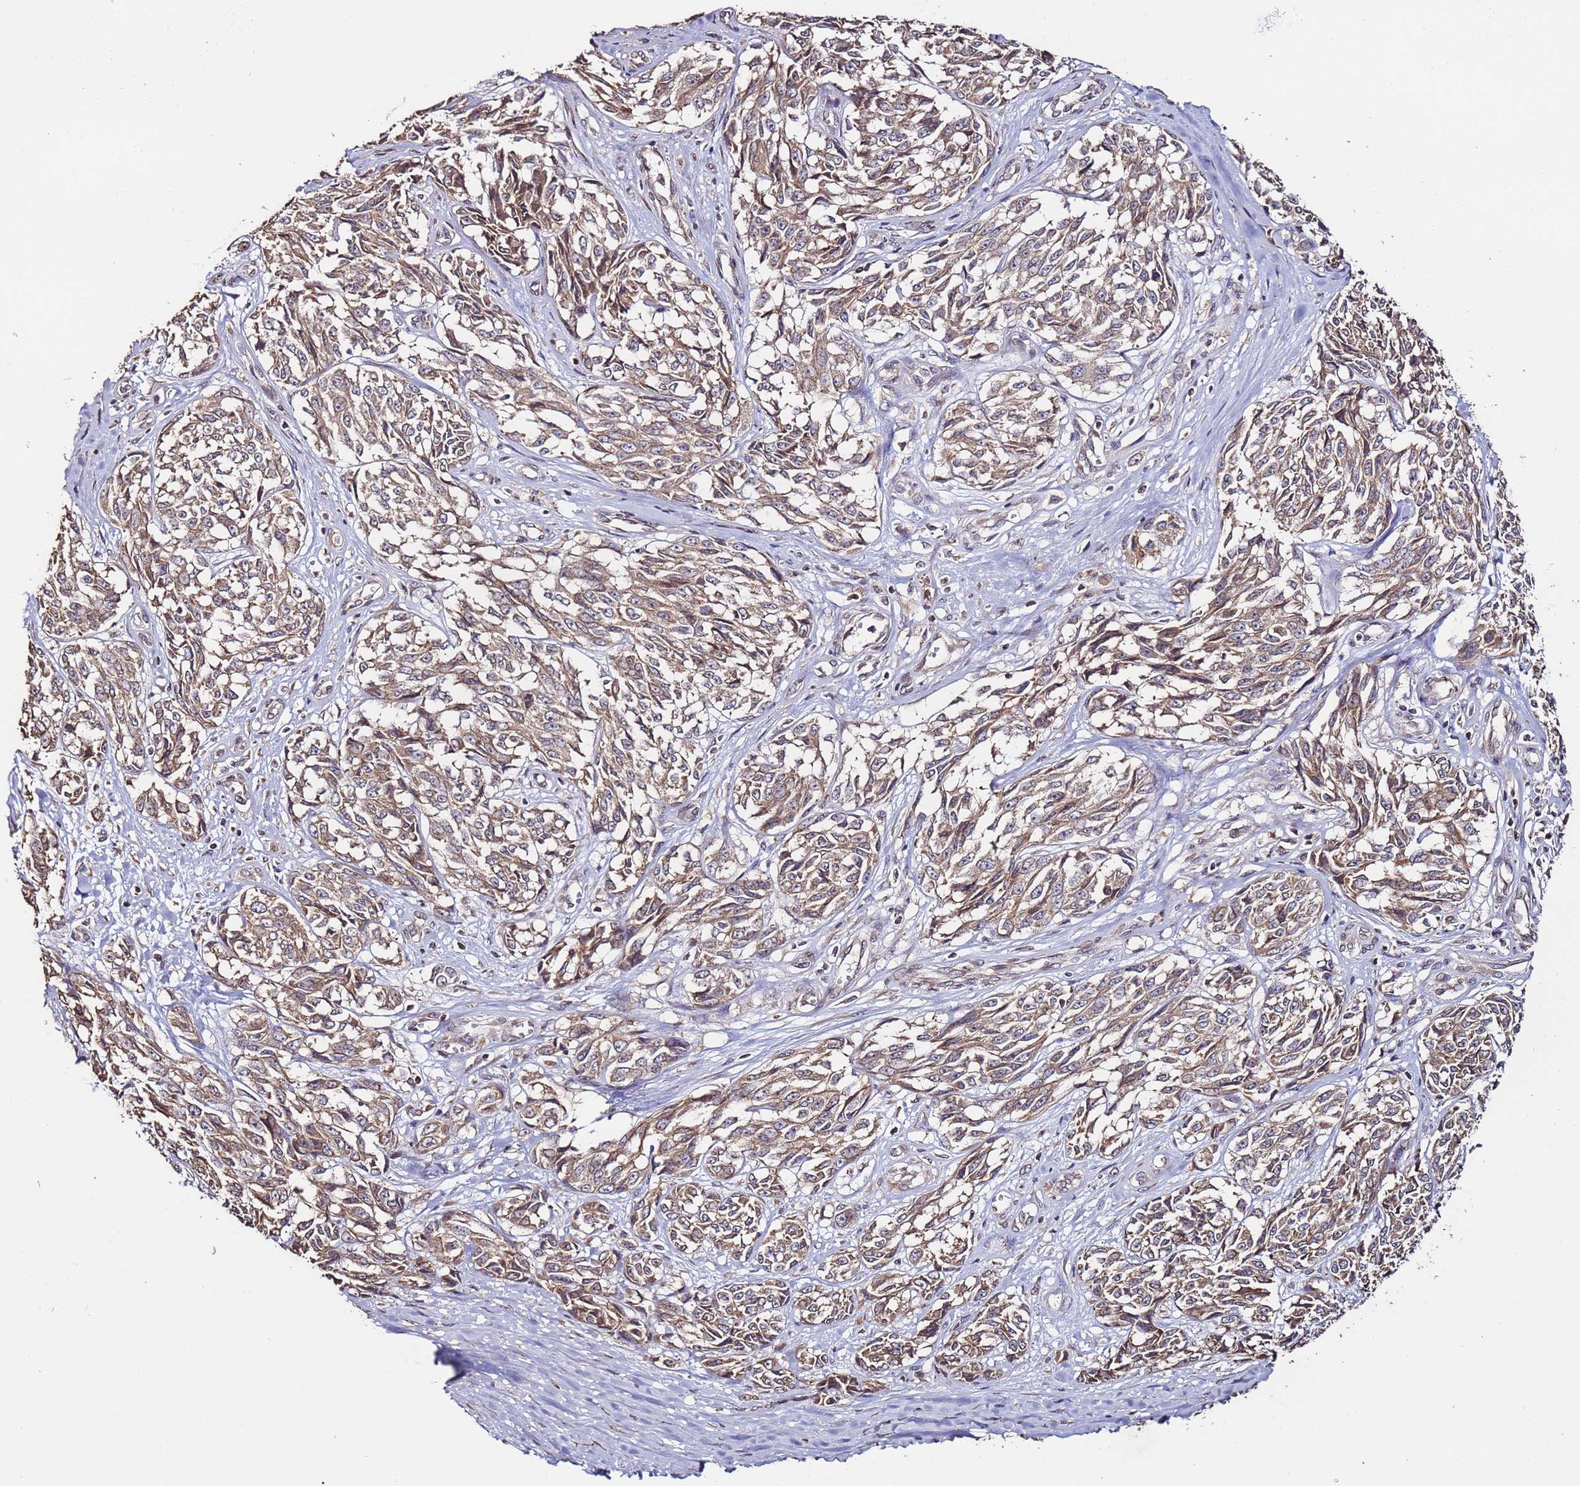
{"staining": {"intensity": "weak", "quantity": ">75%", "location": "cytoplasmic/membranous"}, "tissue": "melanoma", "cell_type": "Tumor cells", "image_type": "cancer", "snomed": [{"axis": "morphology", "description": "Malignant melanoma, NOS"}, {"axis": "topography", "description": "Skin"}], "caption": "About >75% of tumor cells in melanoma demonstrate weak cytoplasmic/membranous protein positivity as visualized by brown immunohistochemical staining.", "gene": "SLC41A3", "patient": {"sex": "female", "age": 64}}